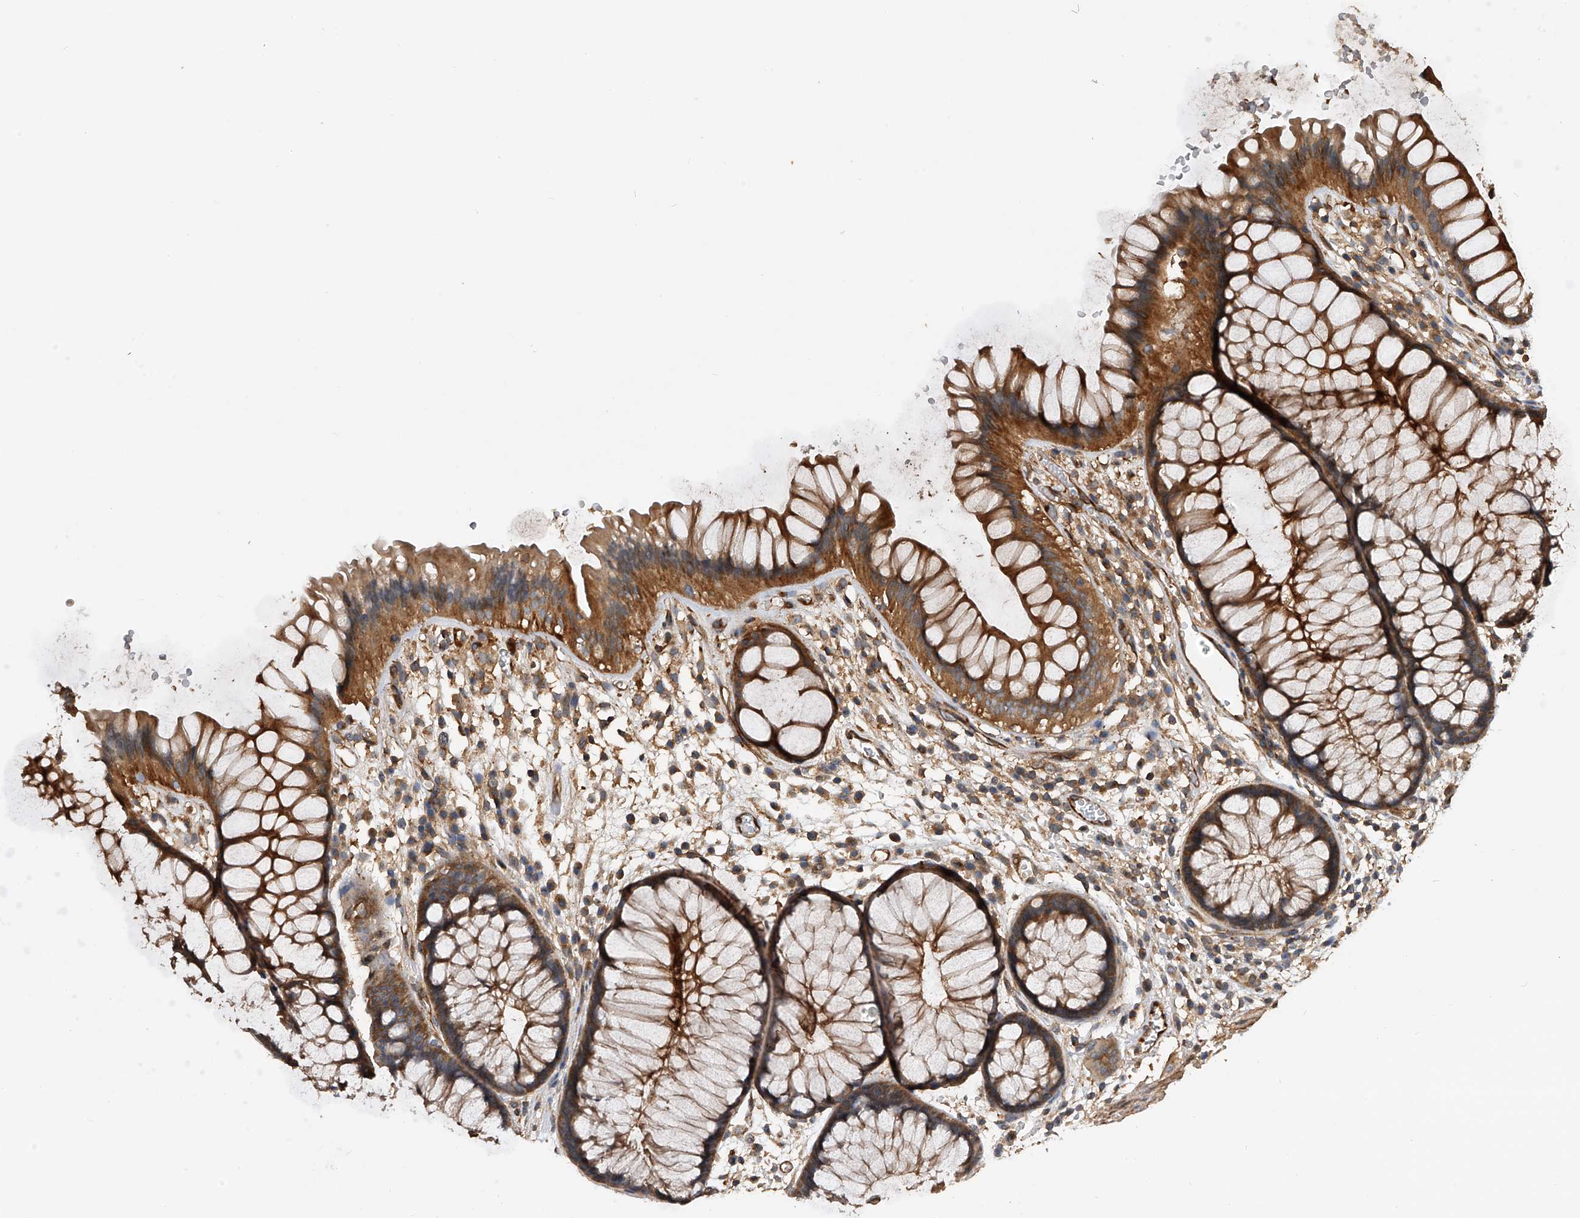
{"staining": {"intensity": "moderate", "quantity": ">75%", "location": "cytoplasmic/membranous"}, "tissue": "rectum", "cell_type": "Glandular cells", "image_type": "normal", "snomed": [{"axis": "morphology", "description": "Normal tissue, NOS"}, {"axis": "topography", "description": "Rectum"}], "caption": "Moderate cytoplasmic/membranous staining for a protein is present in approximately >75% of glandular cells of unremarkable rectum using immunohistochemistry.", "gene": "PTPRA", "patient": {"sex": "male", "age": 51}}